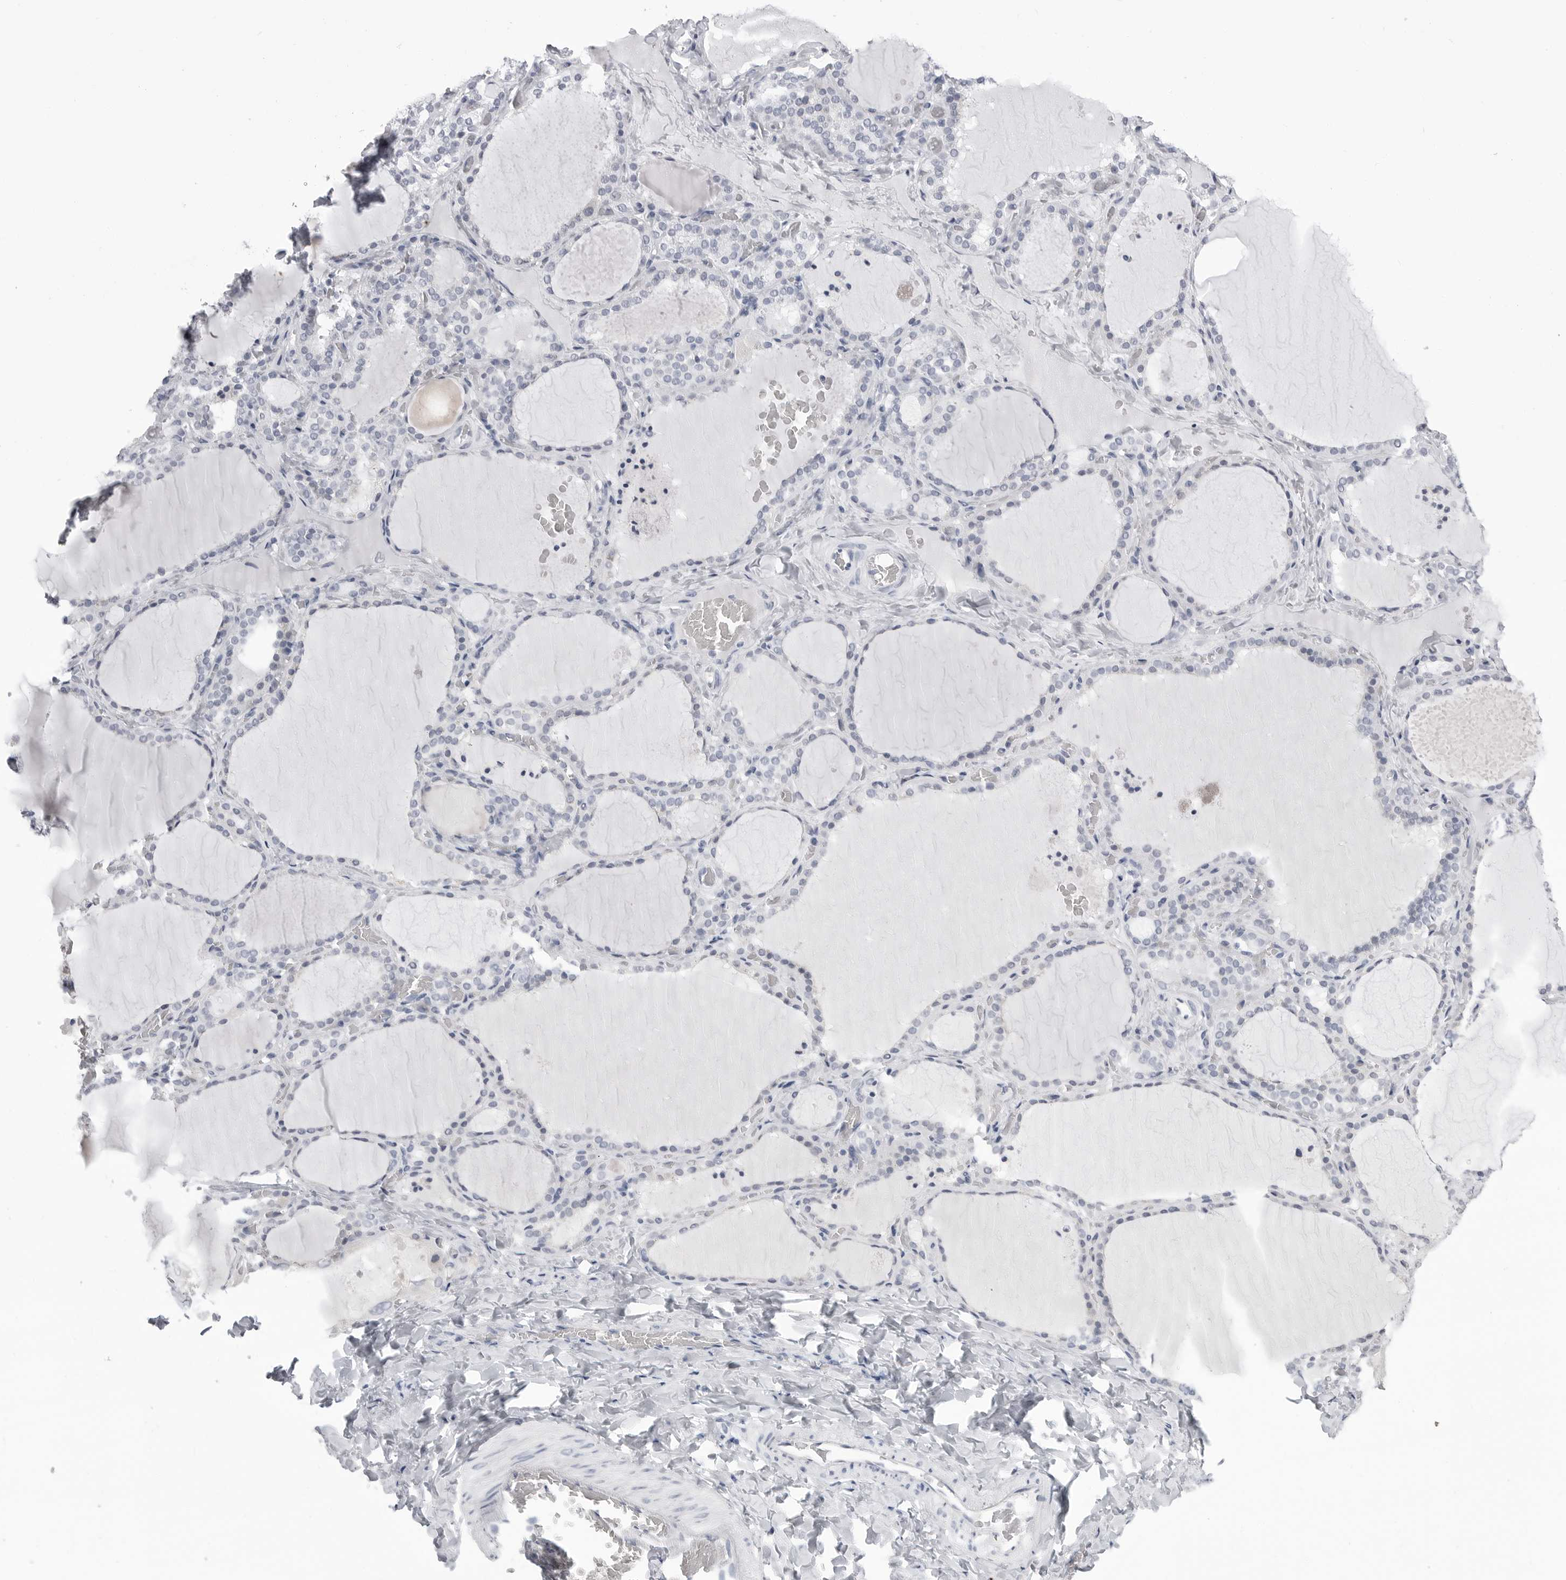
{"staining": {"intensity": "negative", "quantity": "none", "location": "none"}, "tissue": "thyroid gland", "cell_type": "Glandular cells", "image_type": "normal", "snomed": [{"axis": "morphology", "description": "Normal tissue, NOS"}, {"axis": "topography", "description": "Thyroid gland"}], "caption": "Photomicrograph shows no significant protein expression in glandular cells of unremarkable thyroid gland. (DAB (3,3'-diaminobenzidine) IHC with hematoxylin counter stain).", "gene": "PGA3", "patient": {"sex": "female", "age": 22}}